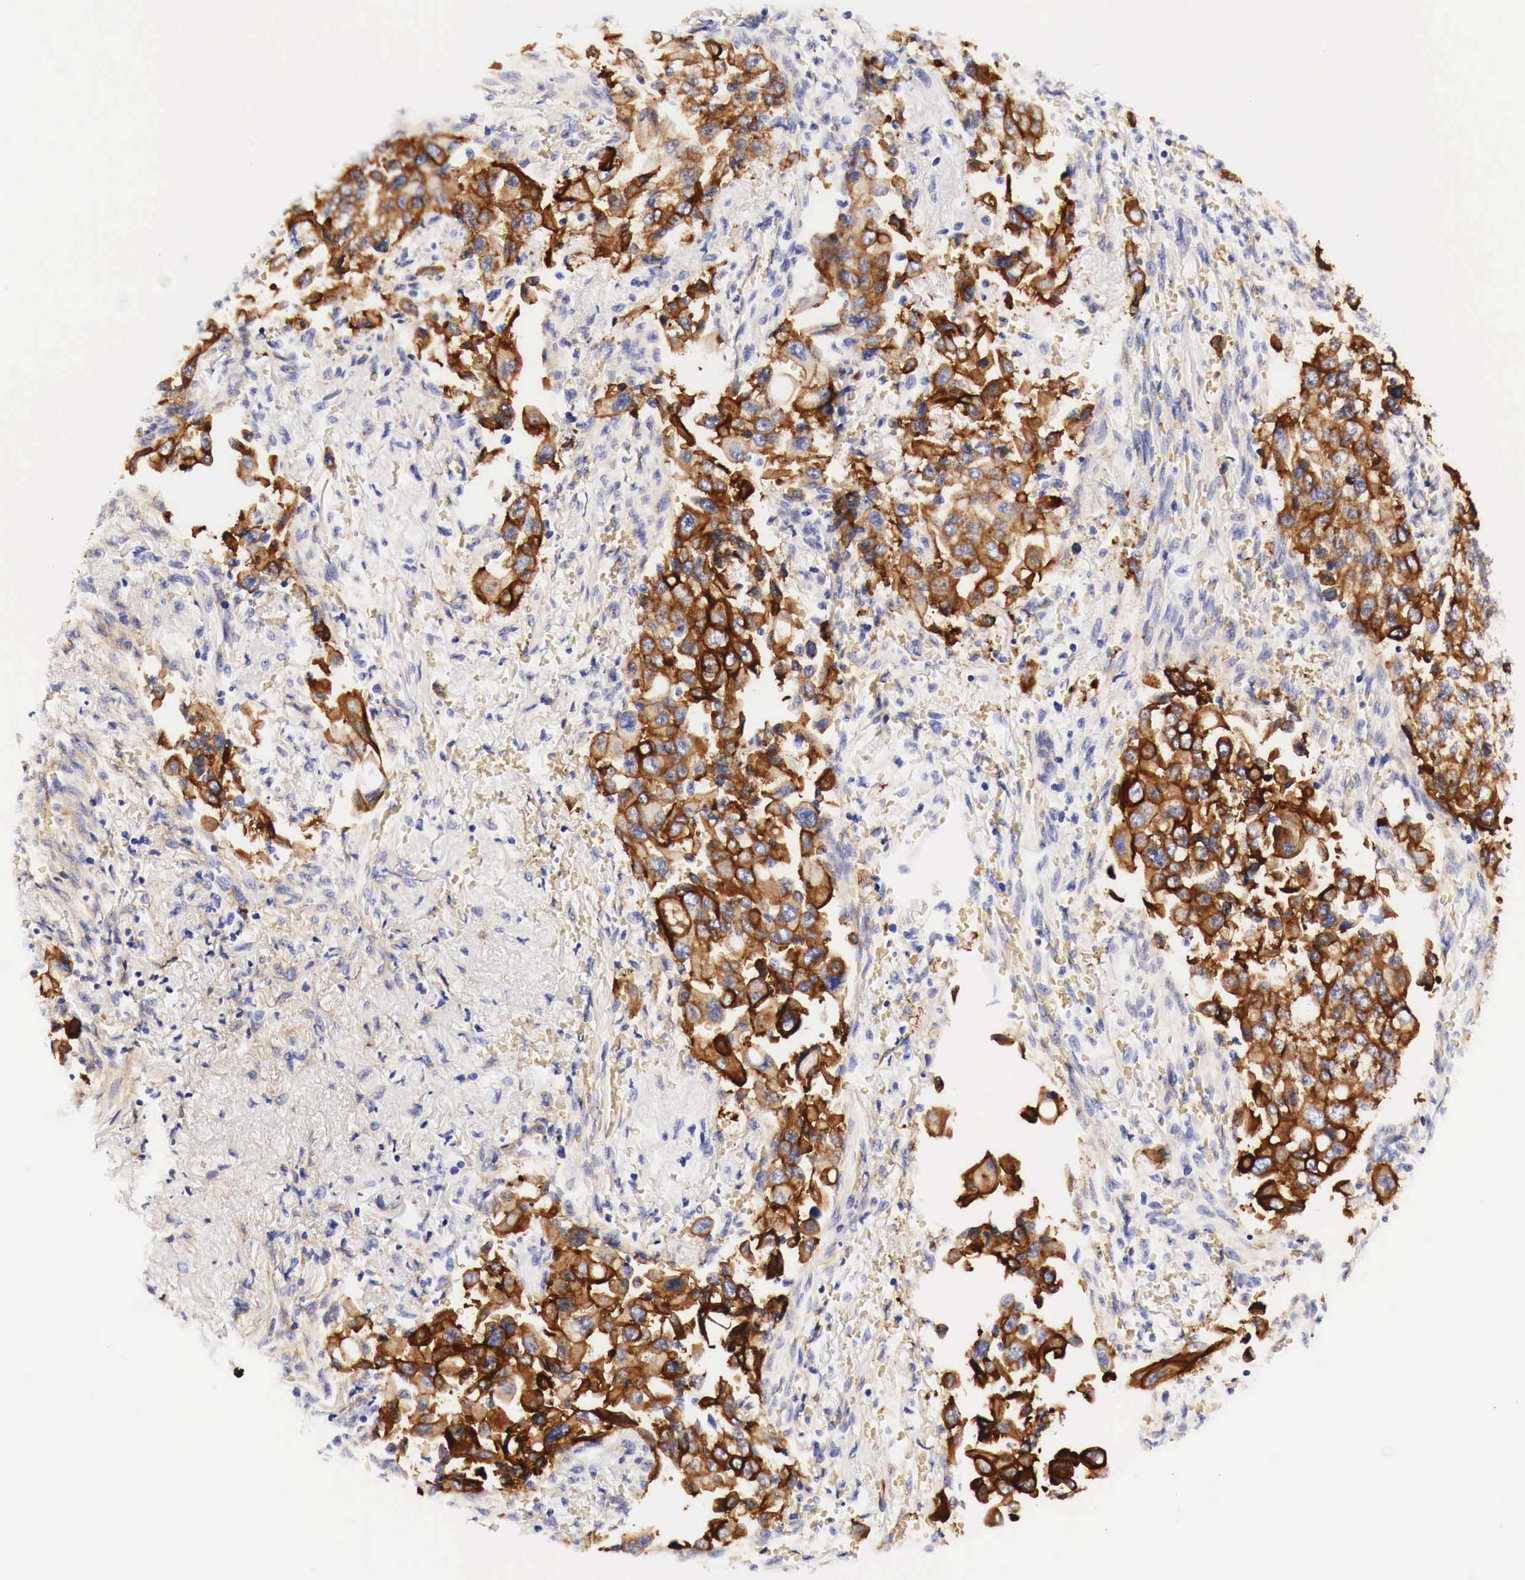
{"staining": {"intensity": "strong", "quantity": ">75%", "location": "cytoplasmic/membranous"}, "tissue": "lung cancer", "cell_type": "Tumor cells", "image_type": "cancer", "snomed": [{"axis": "morphology", "description": "Adenocarcinoma, NOS"}, {"axis": "topography", "description": "Lung"}], "caption": "Lung cancer stained with IHC reveals strong cytoplasmic/membranous staining in approximately >75% of tumor cells.", "gene": "EGFR", "patient": {"sex": "male", "age": 68}}